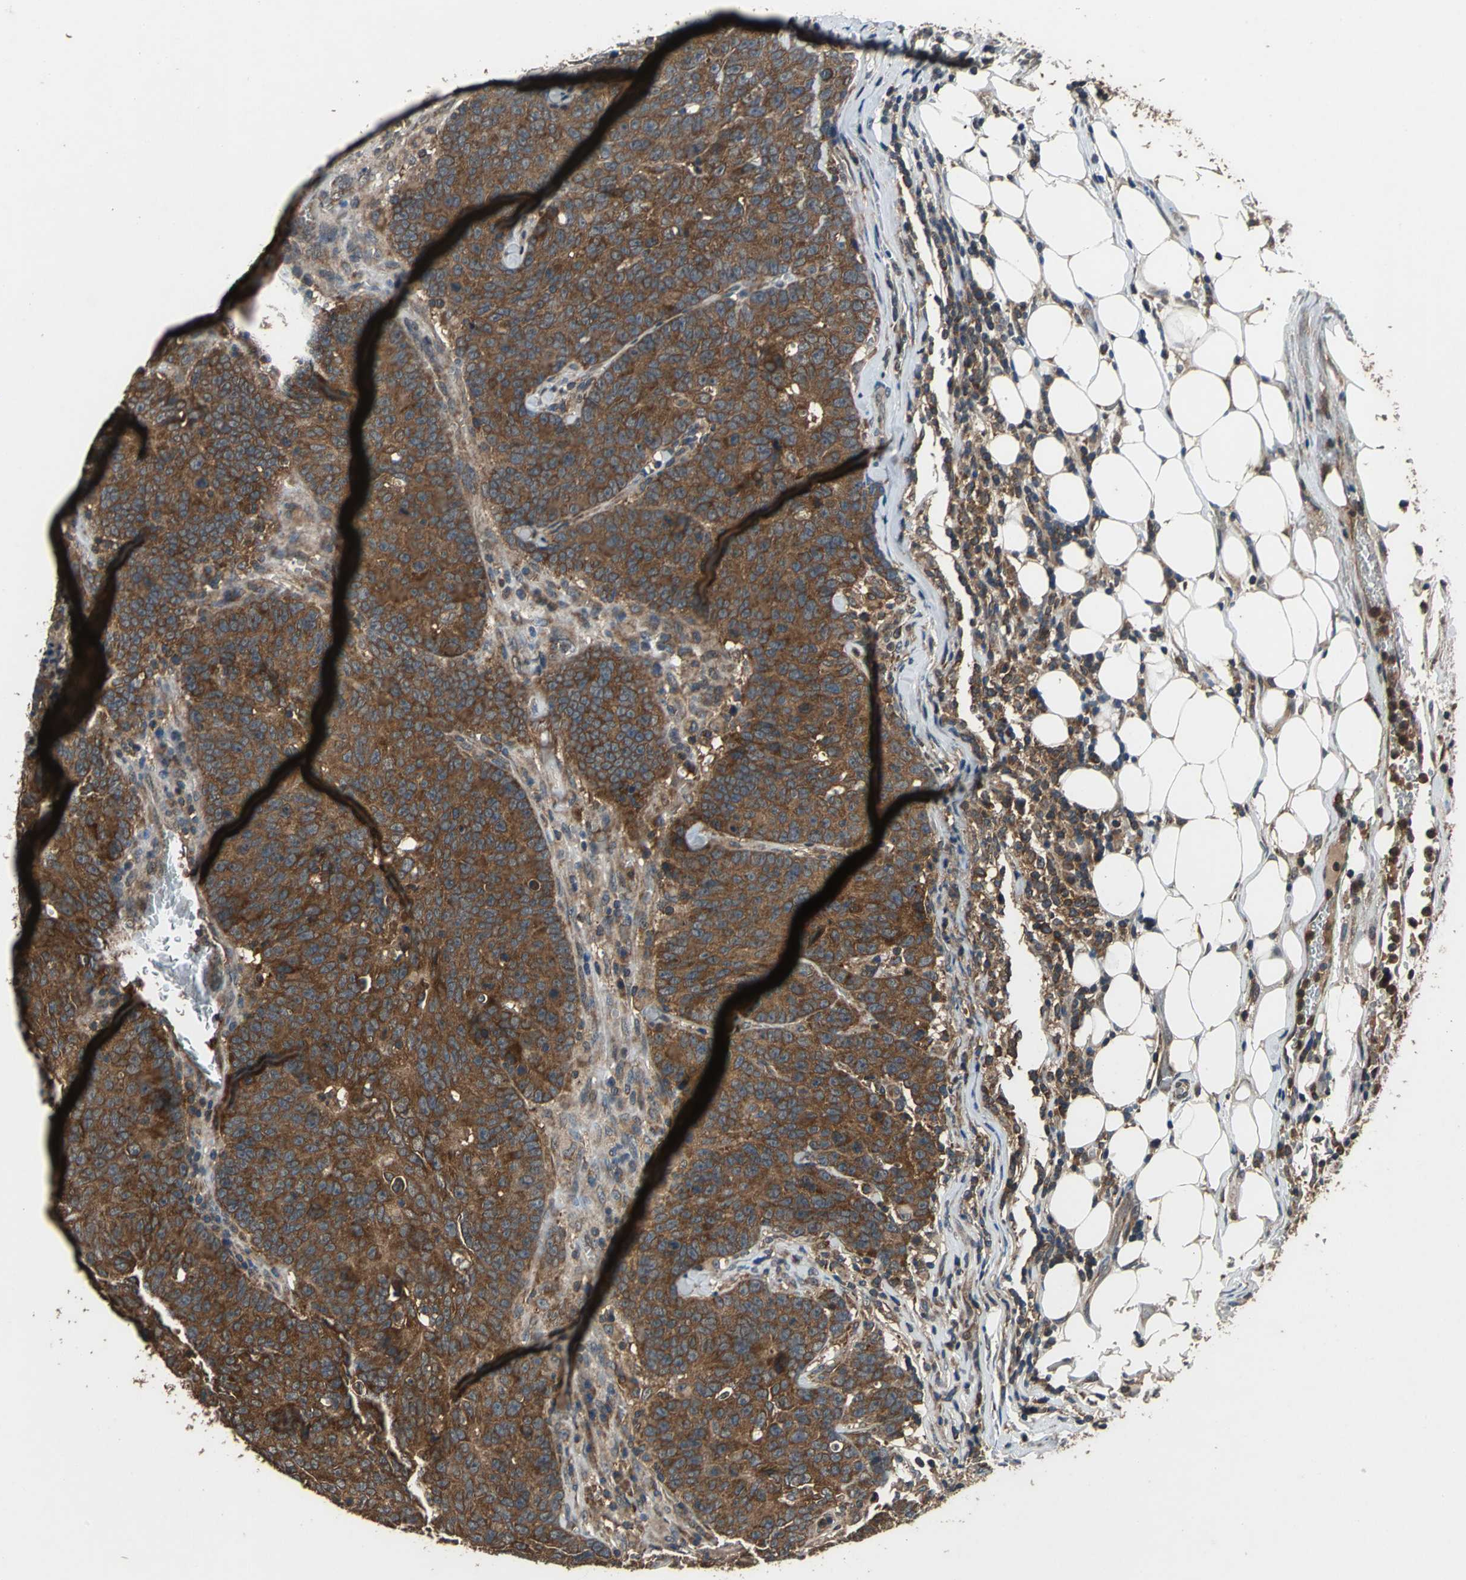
{"staining": {"intensity": "strong", "quantity": ">75%", "location": "cytoplasmic/membranous"}, "tissue": "colorectal cancer", "cell_type": "Tumor cells", "image_type": "cancer", "snomed": [{"axis": "morphology", "description": "Adenocarcinoma, NOS"}, {"axis": "topography", "description": "Colon"}], "caption": "Protein analysis of colorectal cancer (adenocarcinoma) tissue reveals strong cytoplasmic/membranous expression in about >75% of tumor cells. (DAB (3,3'-diaminobenzidine) IHC with brightfield microscopy, high magnification).", "gene": "ZNF608", "patient": {"sex": "female", "age": 53}}